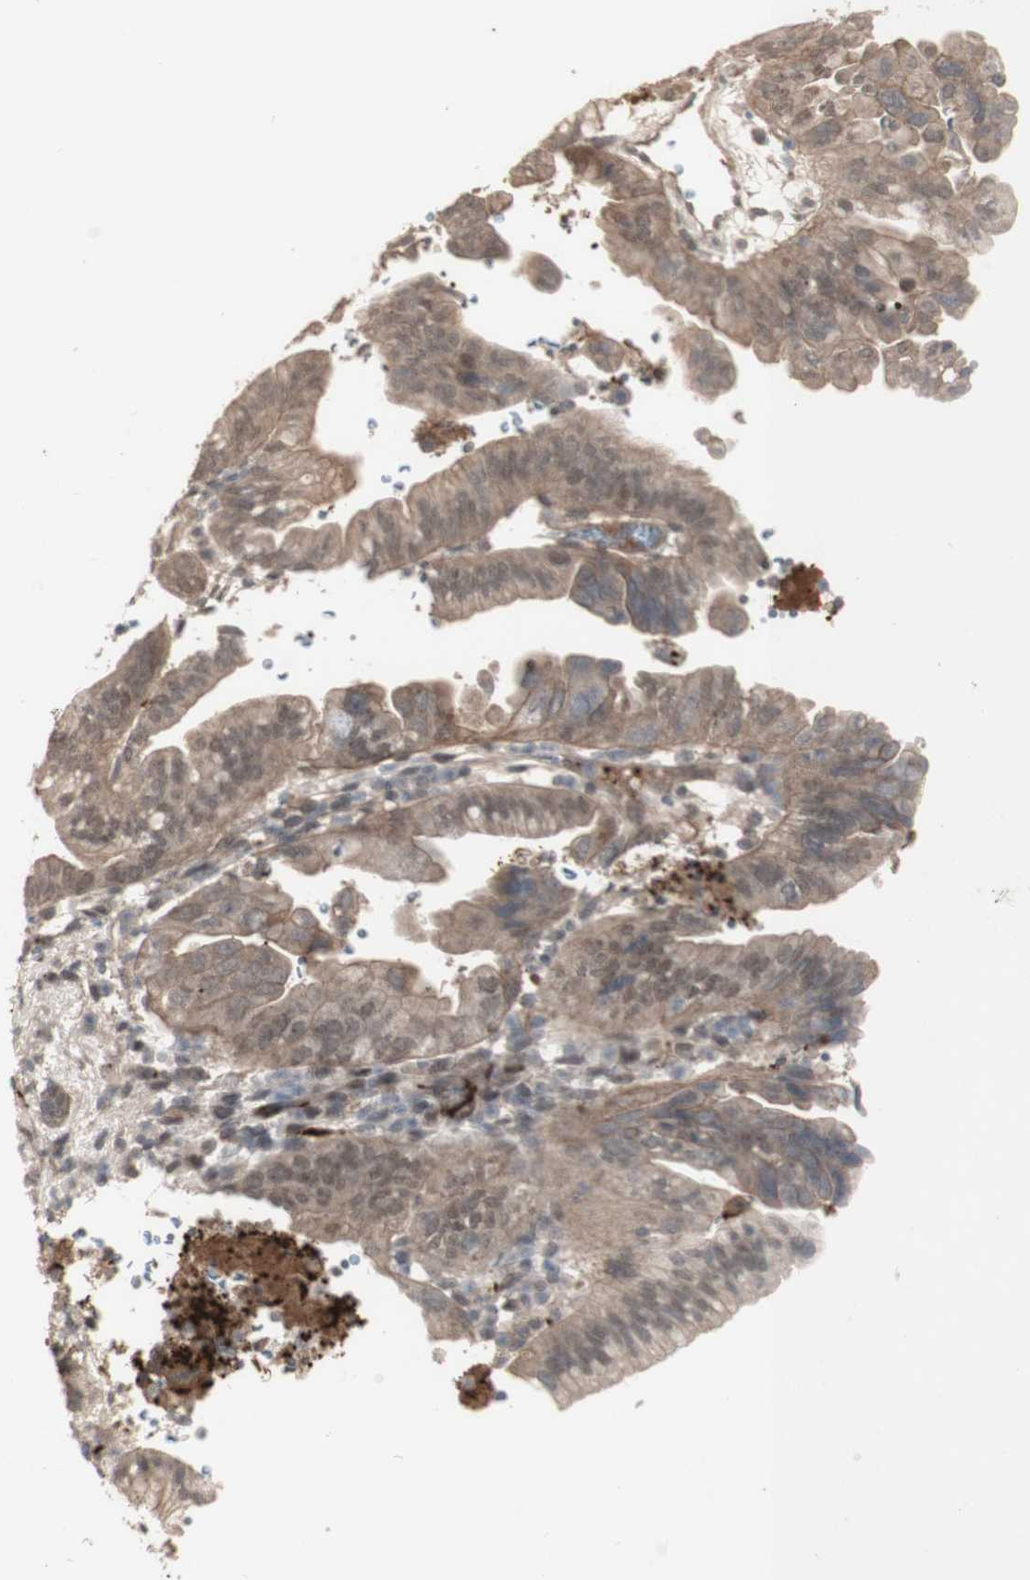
{"staining": {"intensity": "weak", "quantity": ">75%", "location": "cytoplasmic/membranous"}, "tissue": "pancreatic cancer", "cell_type": "Tumor cells", "image_type": "cancer", "snomed": [{"axis": "morphology", "description": "Adenocarcinoma, NOS"}, {"axis": "topography", "description": "Pancreas"}], "caption": "A brown stain labels weak cytoplasmic/membranous positivity of a protein in adenocarcinoma (pancreatic) tumor cells. (IHC, brightfield microscopy, high magnification).", "gene": "ALOX12", "patient": {"sex": "male", "age": 70}}